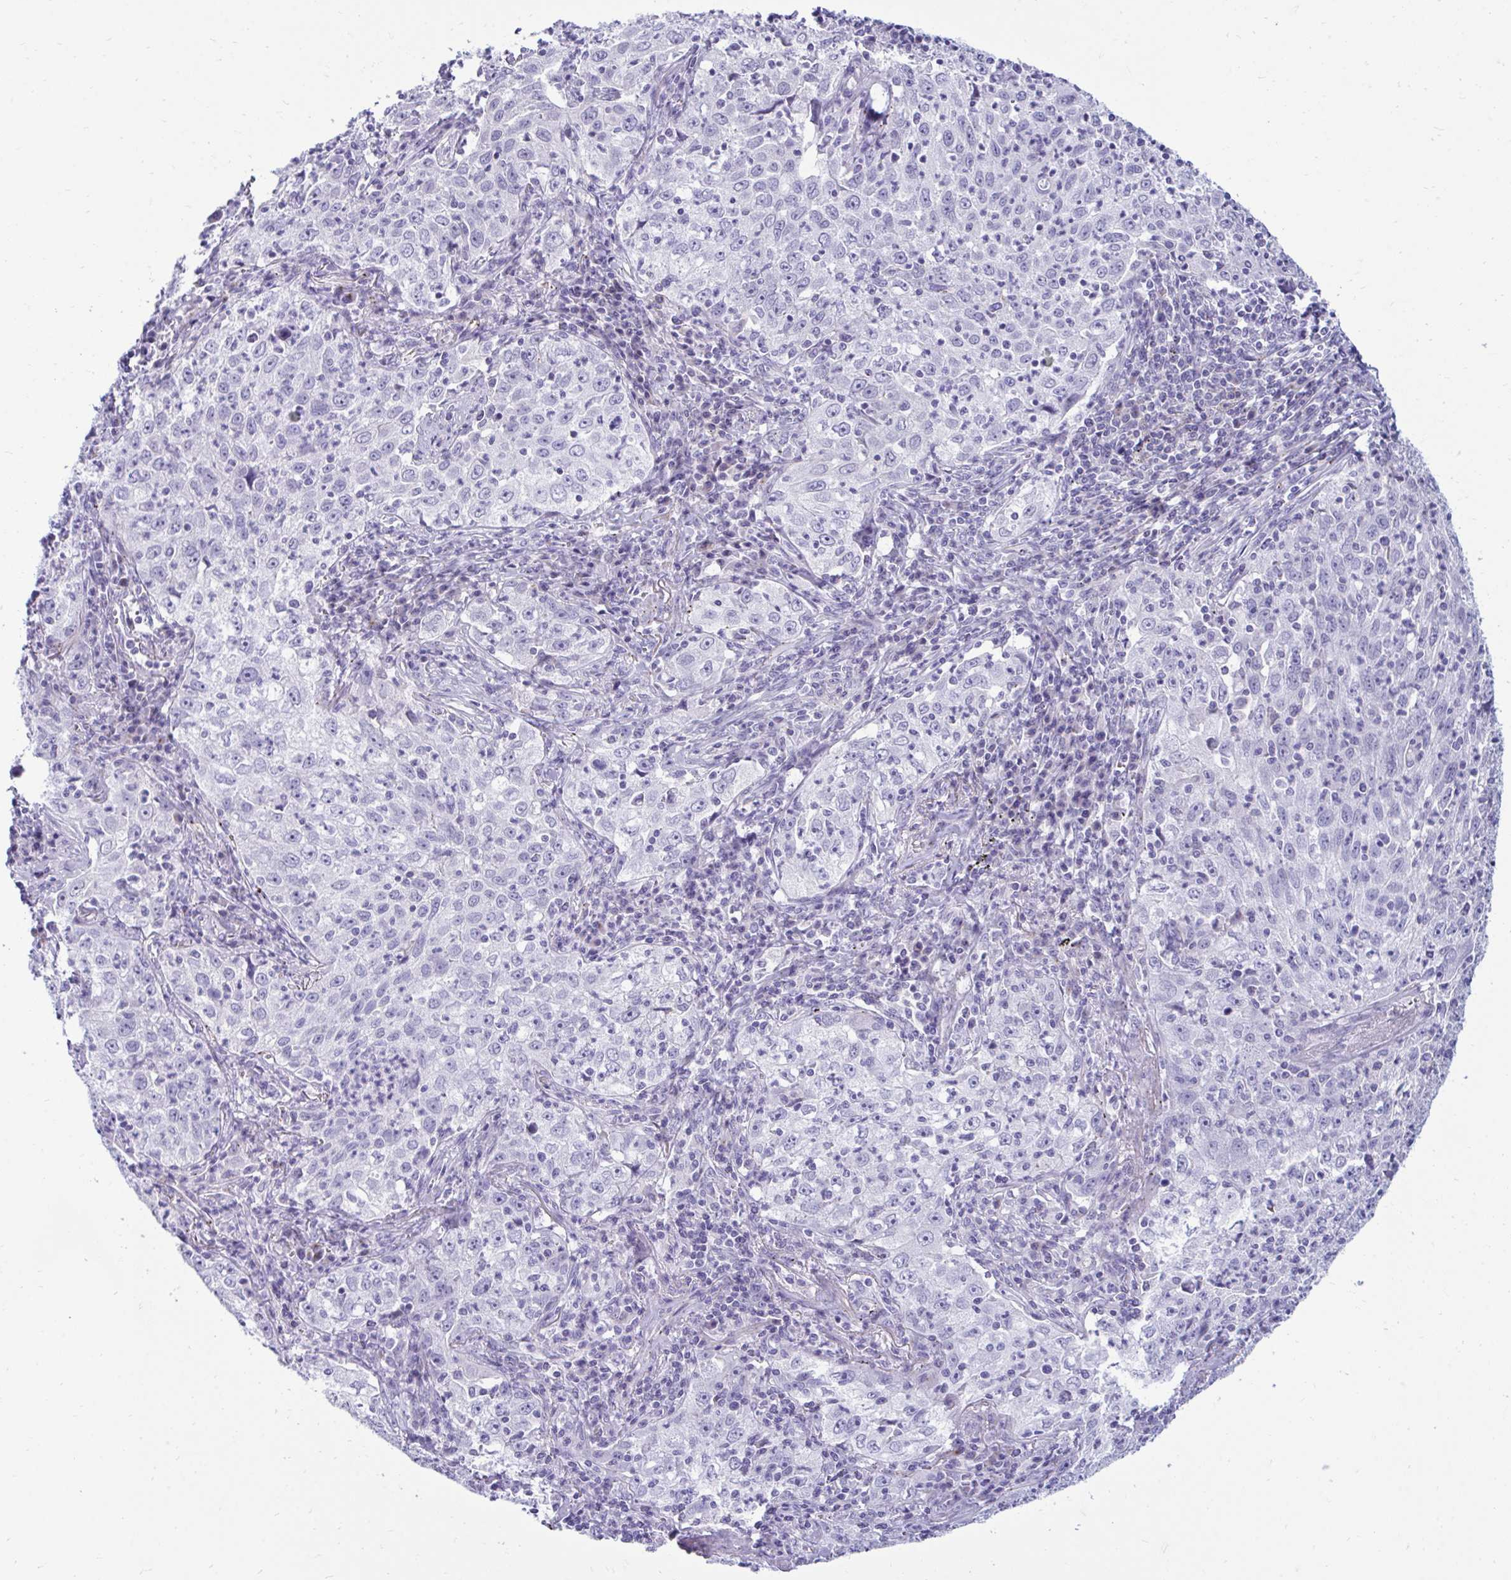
{"staining": {"intensity": "negative", "quantity": "none", "location": "none"}, "tissue": "lung cancer", "cell_type": "Tumor cells", "image_type": "cancer", "snomed": [{"axis": "morphology", "description": "Squamous cell carcinoma, NOS"}, {"axis": "topography", "description": "Lung"}], "caption": "Tumor cells show no significant expression in lung cancer.", "gene": "UBL3", "patient": {"sex": "male", "age": 71}}